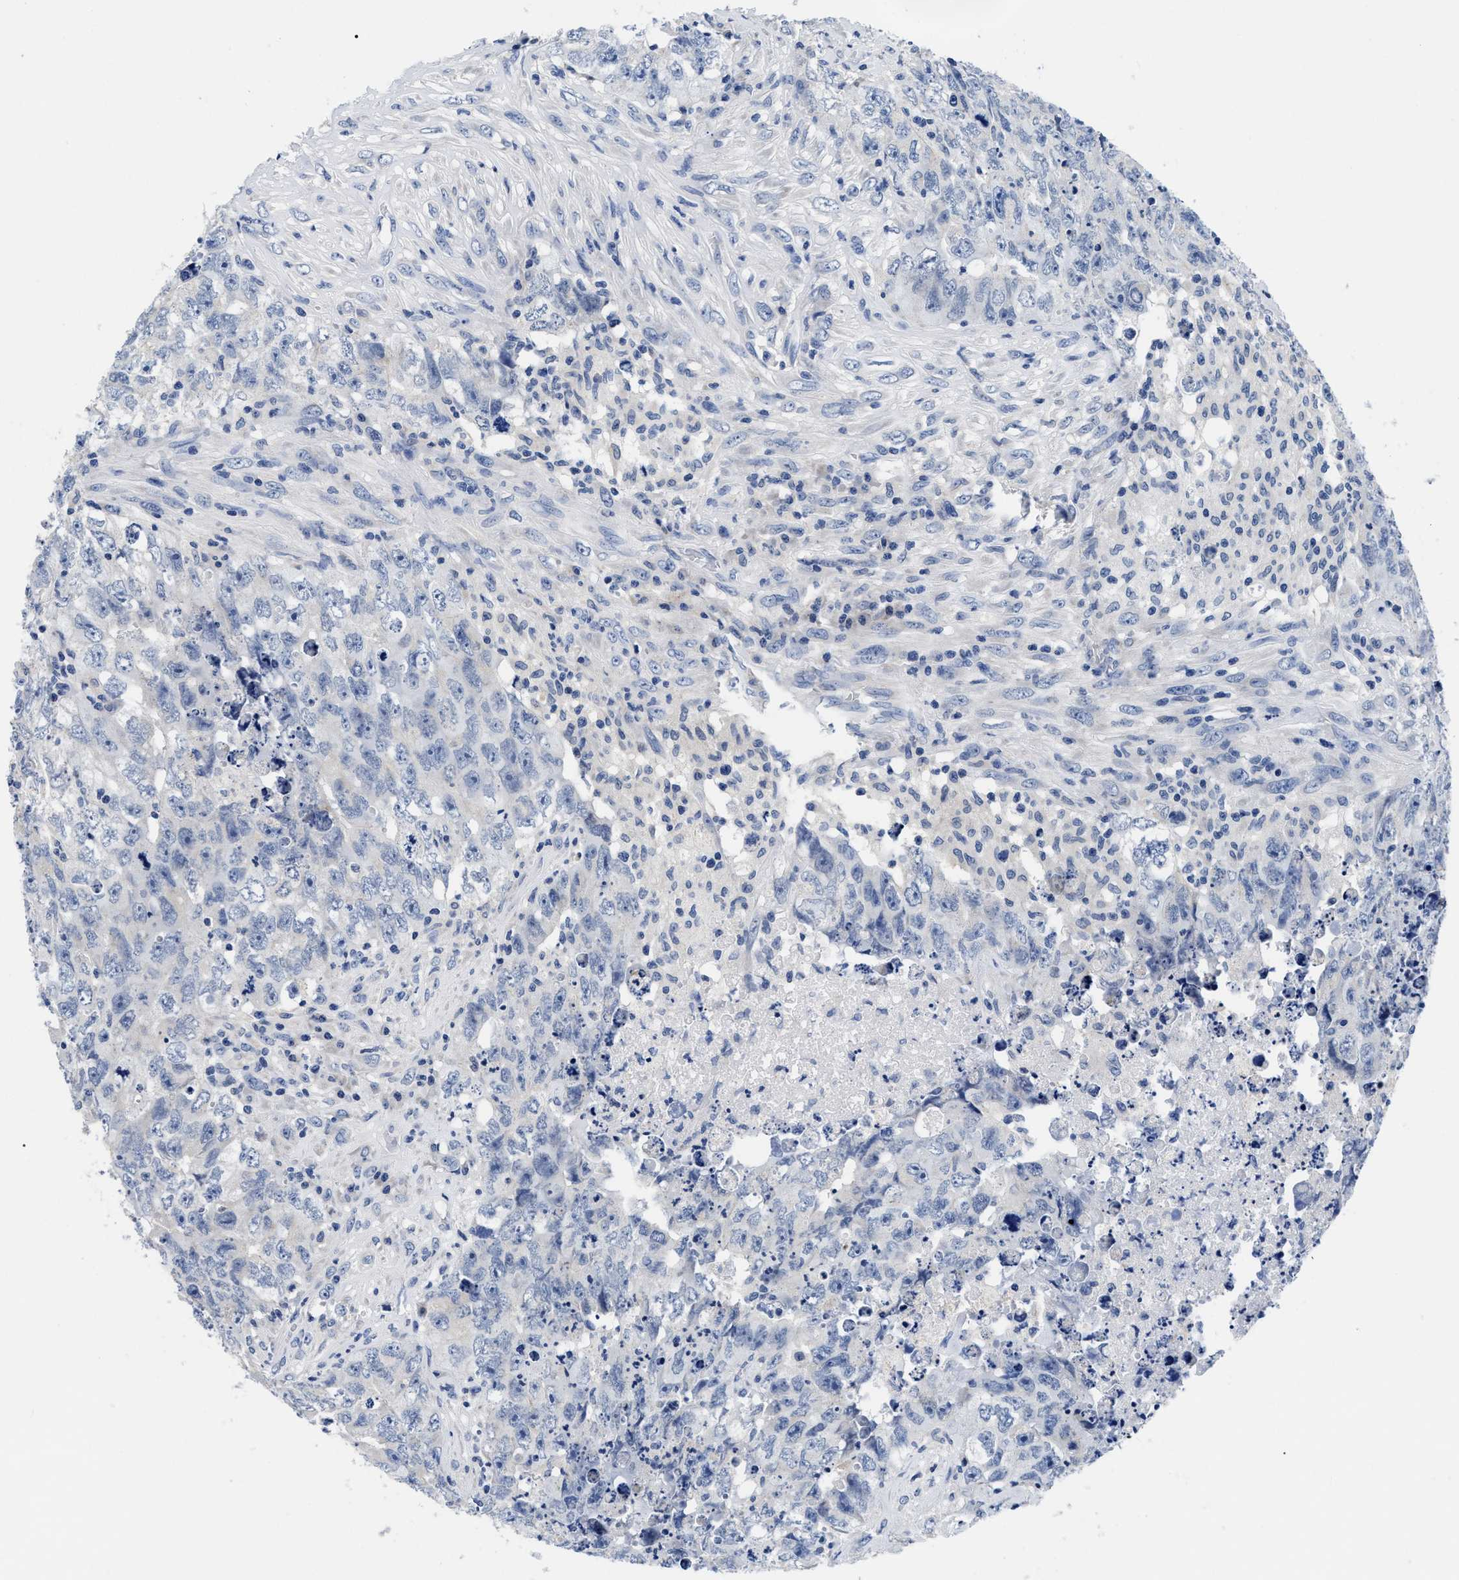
{"staining": {"intensity": "negative", "quantity": "none", "location": "none"}, "tissue": "testis cancer", "cell_type": "Tumor cells", "image_type": "cancer", "snomed": [{"axis": "morphology", "description": "Carcinoma, Embryonal, NOS"}, {"axis": "topography", "description": "Testis"}], "caption": "Immunohistochemical staining of human testis cancer (embryonal carcinoma) reveals no significant positivity in tumor cells.", "gene": "SLC35F1", "patient": {"sex": "male", "age": 32}}